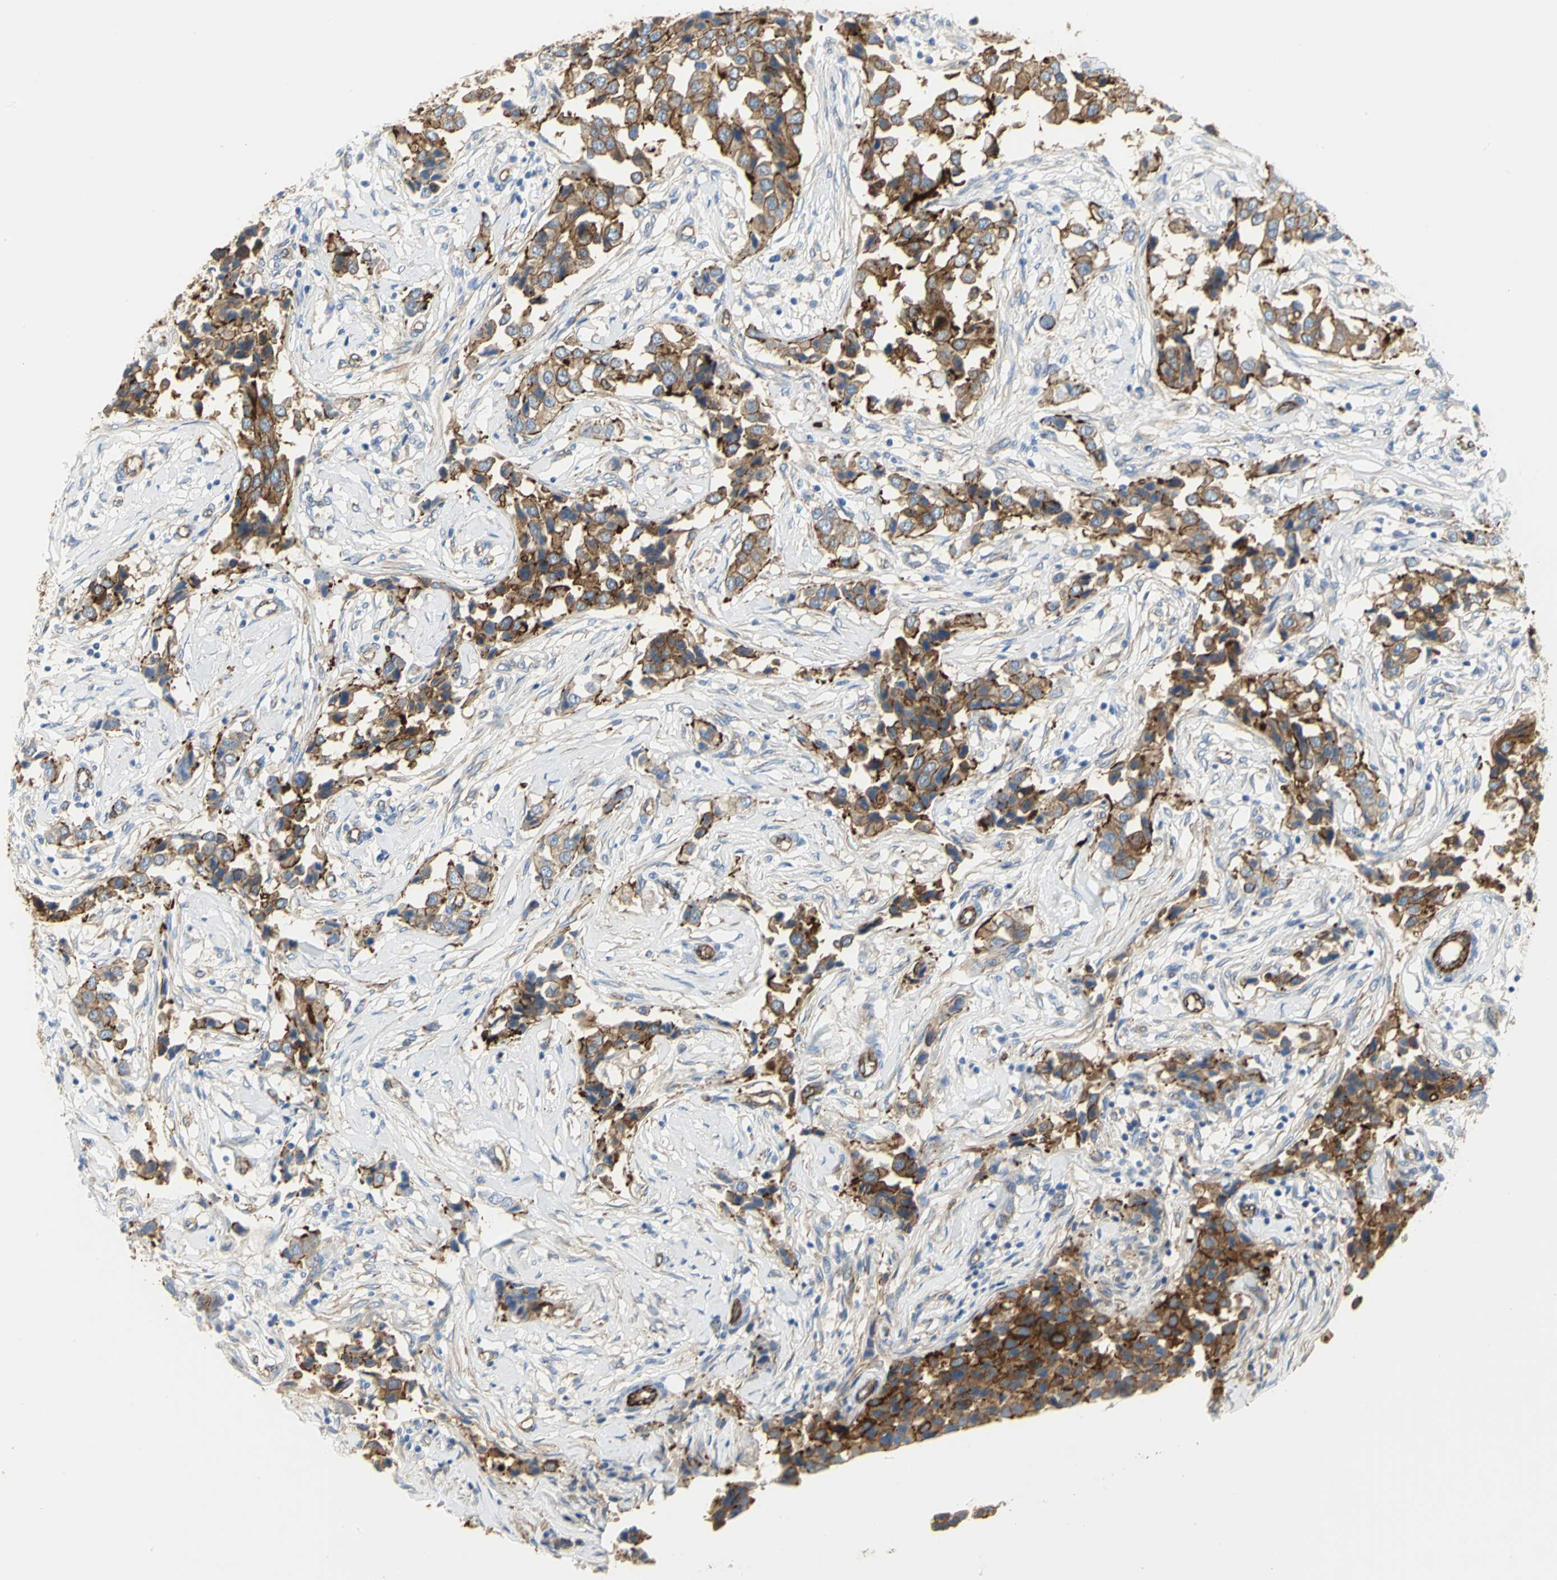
{"staining": {"intensity": "strong", "quantity": ">75%", "location": "cytoplasmic/membranous"}, "tissue": "breast cancer", "cell_type": "Tumor cells", "image_type": "cancer", "snomed": [{"axis": "morphology", "description": "Duct carcinoma"}, {"axis": "topography", "description": "Breast"}], "caption": "Breast cancer stained with a protein marker exhibits strong staining in tumor cells.", "gene": "FLNB", "patient": {"sex": "female", "age": 80}}